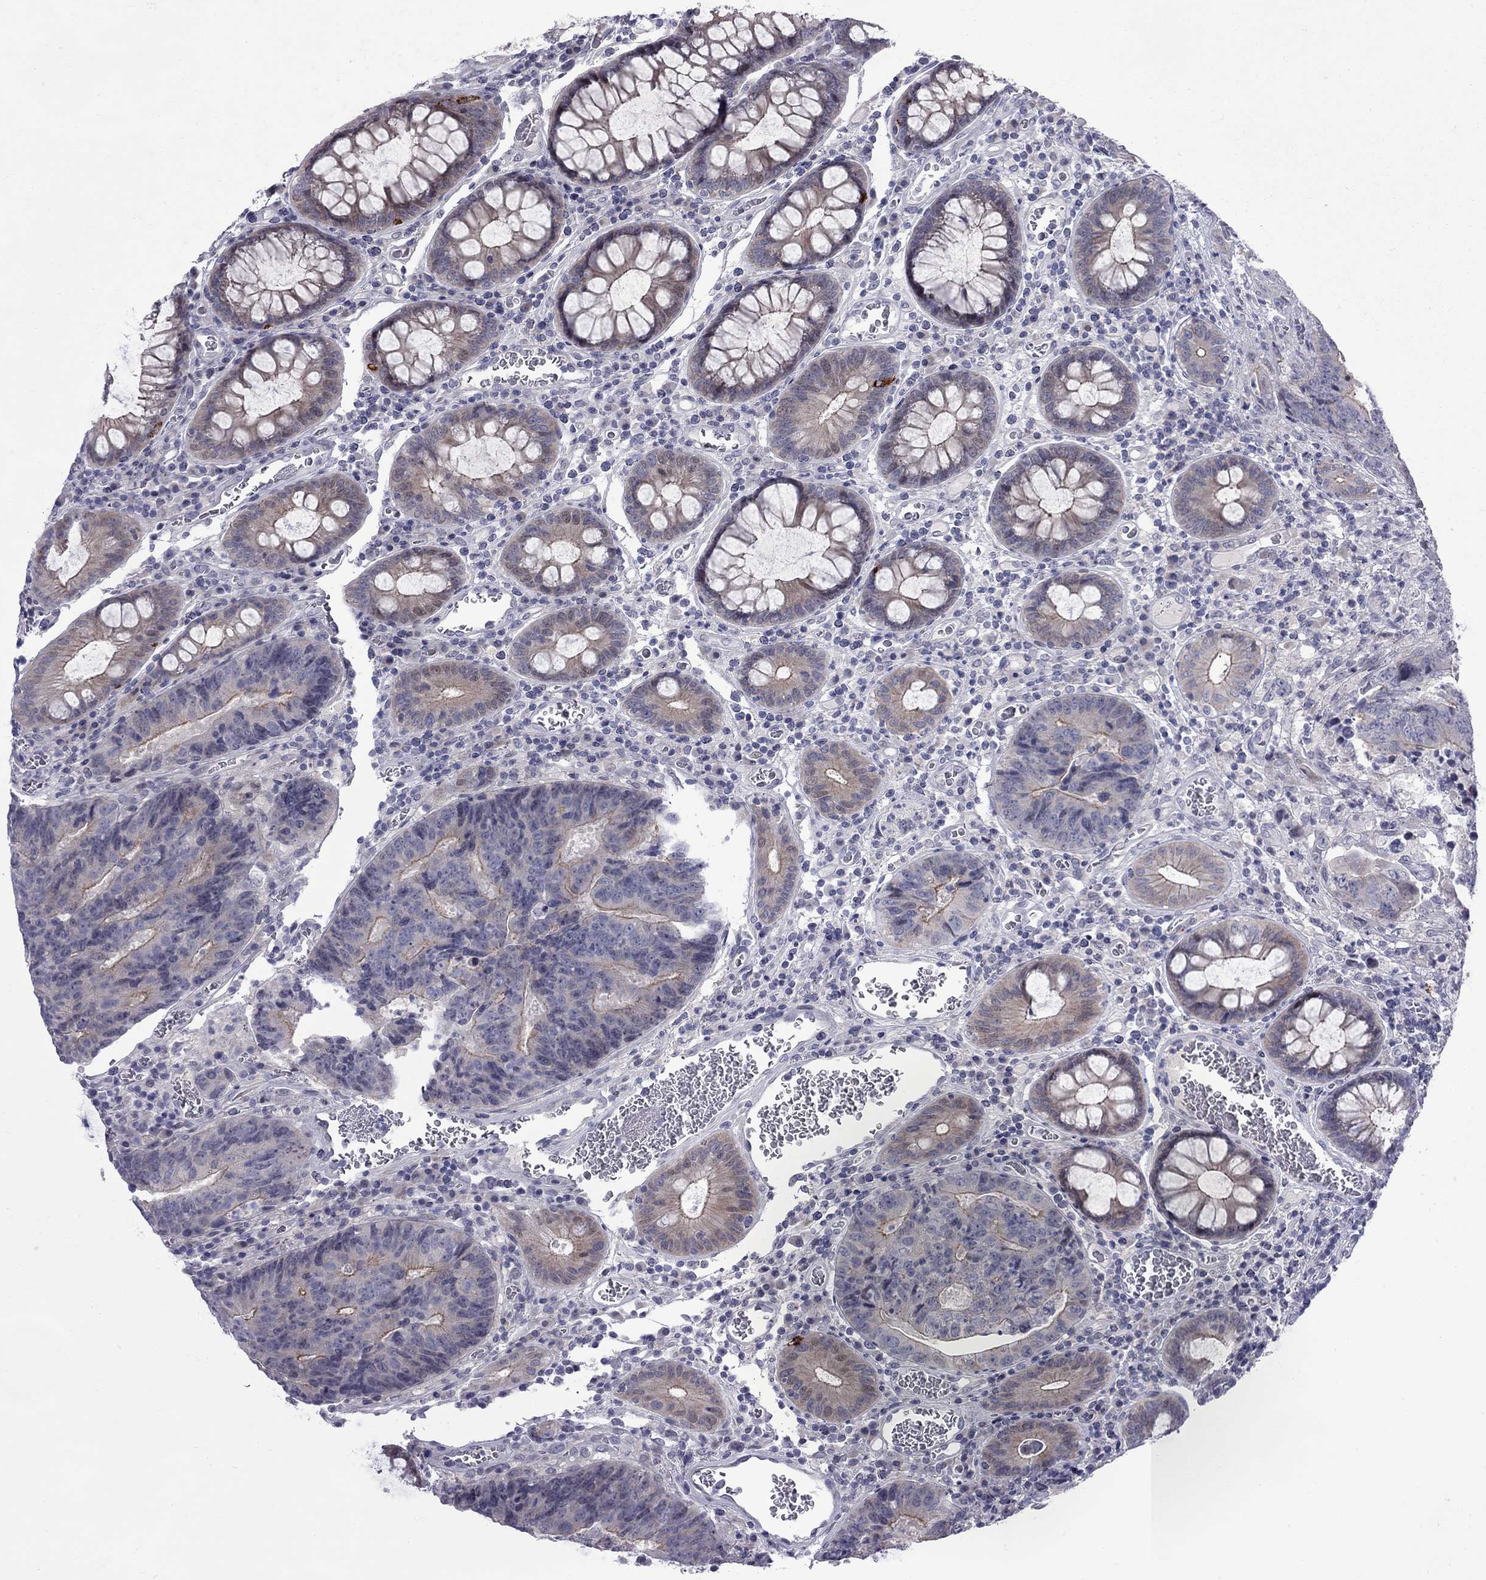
{"staining": {"intensity": "moderate", "quantity": "<25%", "location": "cytoplasmic/membranous"}, "tissue": "colorectal cancer", "cell_type": "Tumor cells", "image_type": "cancer", "snomed": [{"axis": "morphology", "description": "Adenocarcinoma, NOS"}, {"axis": "topography", "description": "Colon"}], "caption": "The histopathology image shows staining of adenocarcinoma (colorectal), revealing moderate cytoplasmic/membranous protein staining (brown color) within tumor cells.", "gene": "NRARP", "patient": {"sex": "female", "age": 48}}